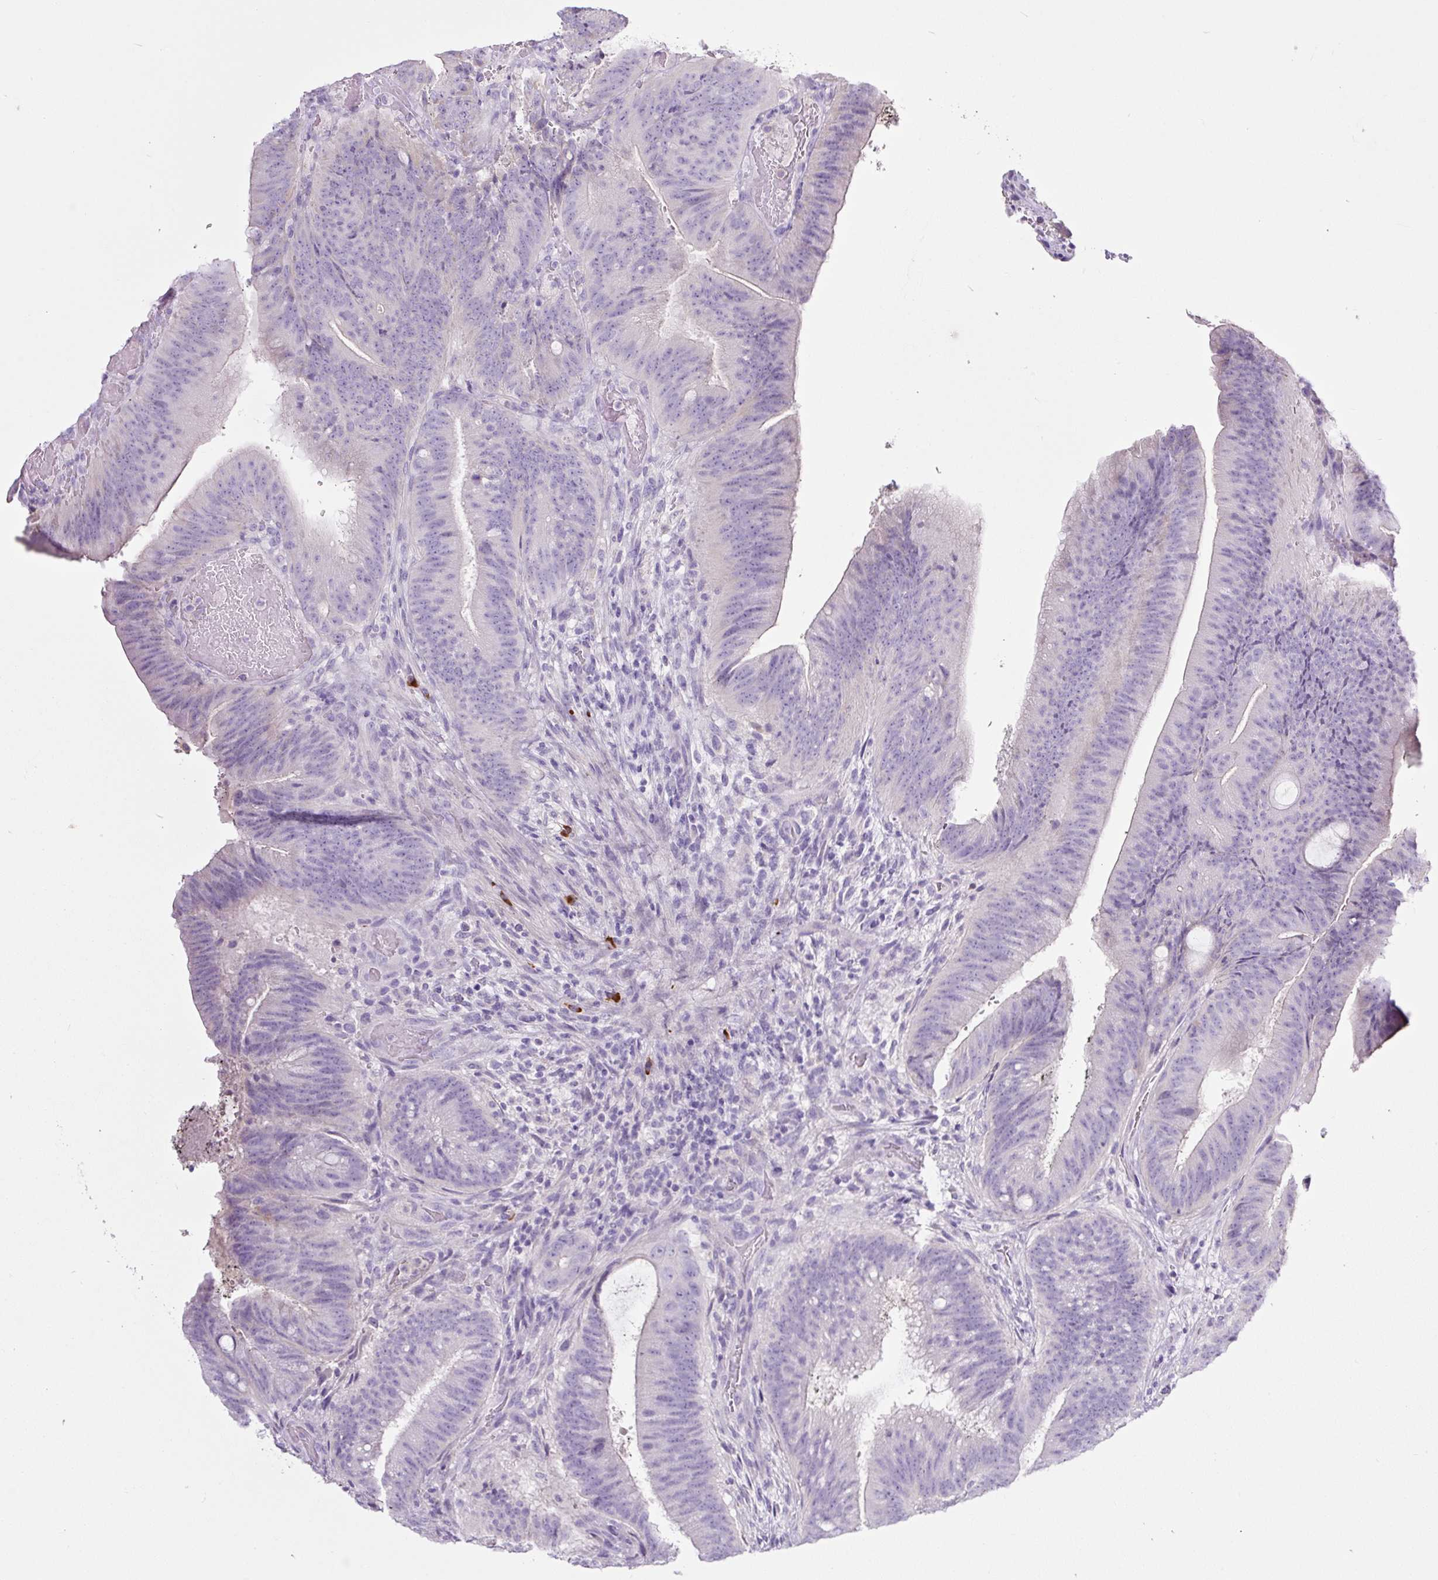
{"staining": {"intensity": "negative", "quantity": "none", "location": "none"}, "tissue": "colorectal cancer", "cell_type": "Tumor cells", "image_type": "cancer", "snomed": [{"axis": "morphology", "description": "Adenocarcinoma, NOS"}, {"axis": "topography", "description": "Colon"}], "caption": "Colorectal cancer stained for a protein using IHC shows no expression tumor cells.", "gene": "RNF212B", "patient": {"sex": "female", "age": 43}}